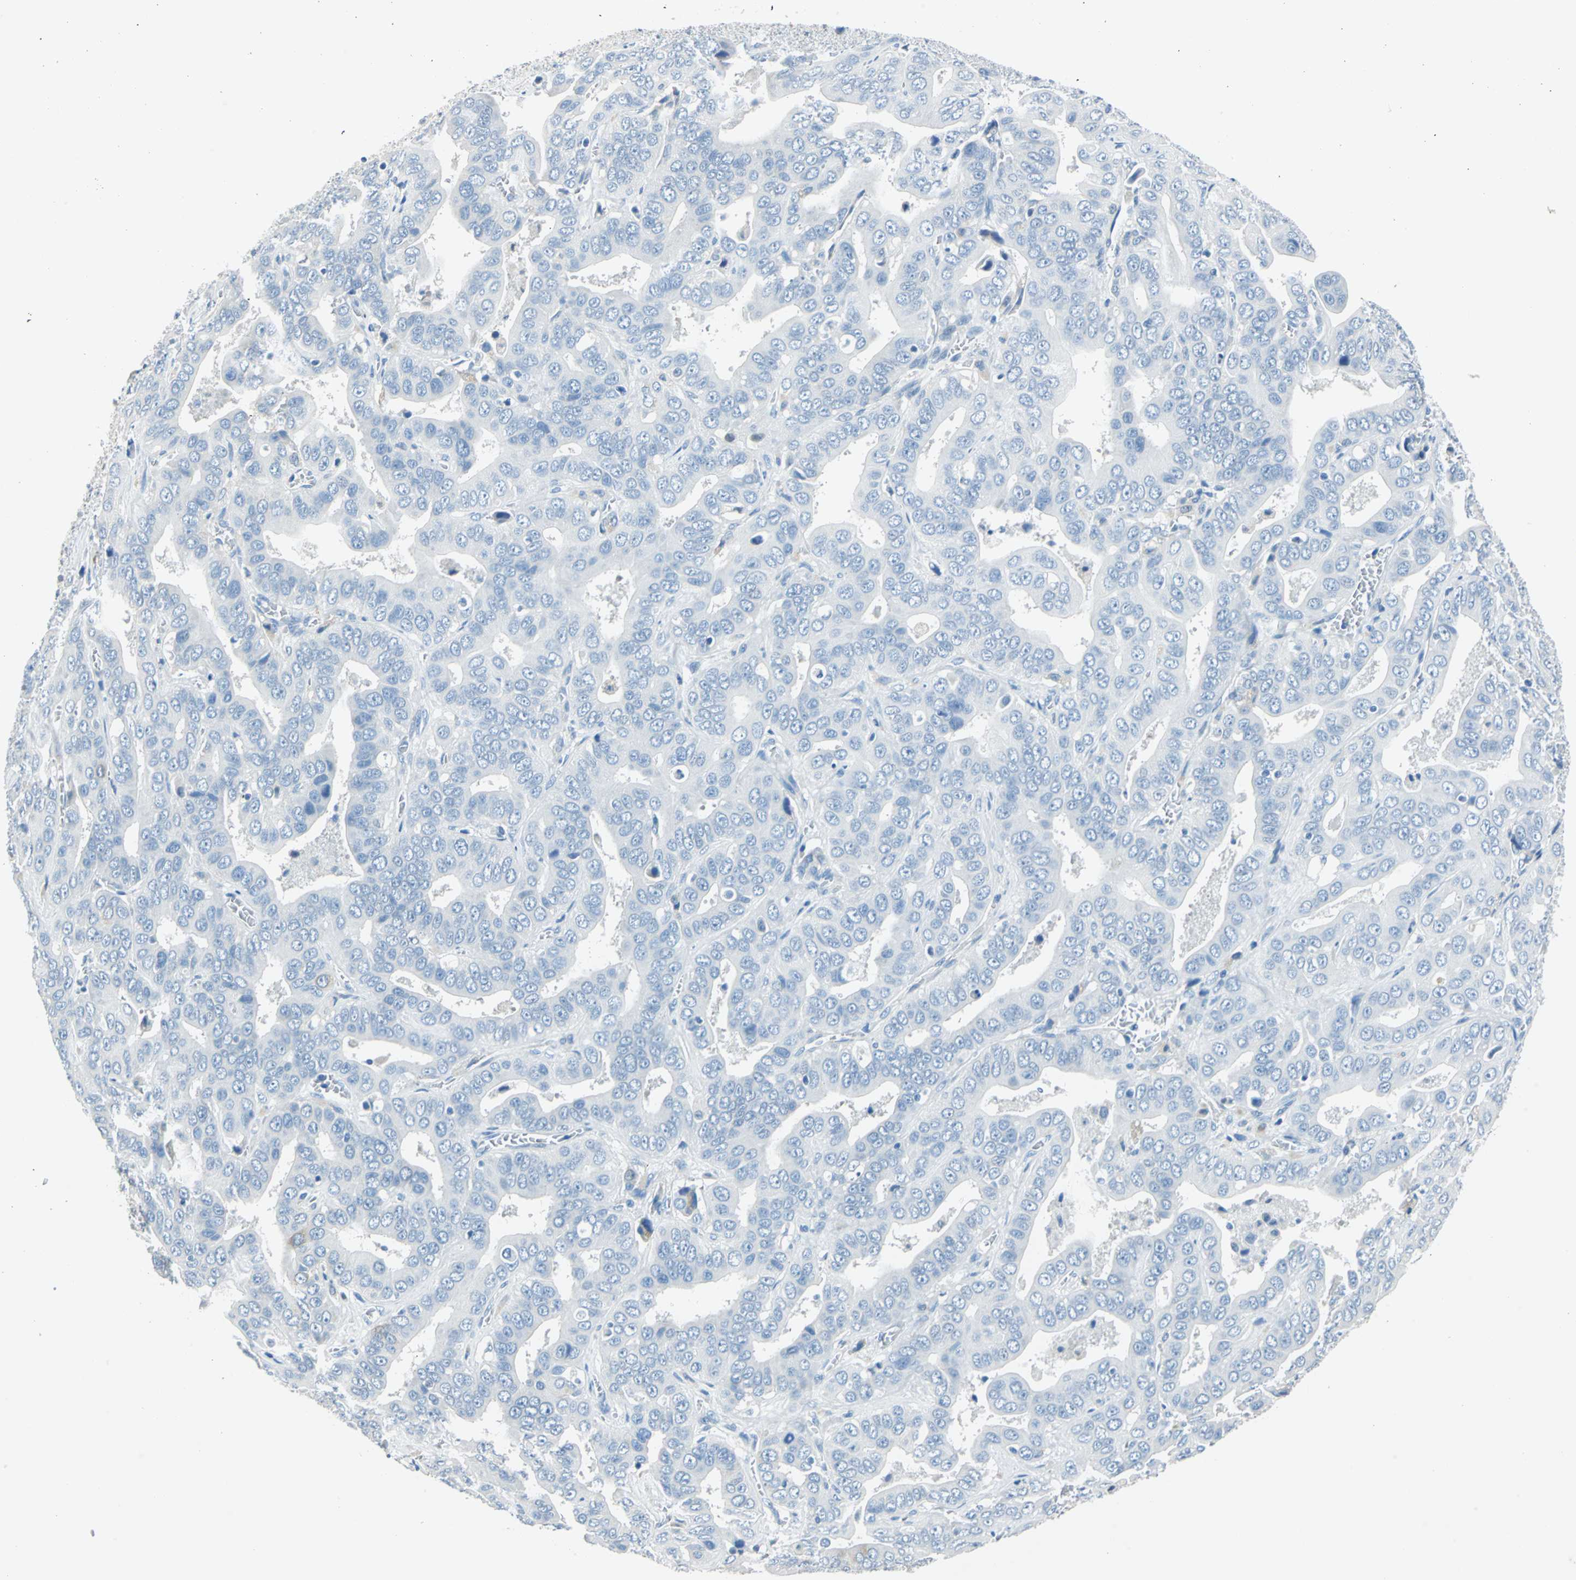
{"staining": {"intensity": "negative", "quantity": "none", "location": "none"}, "tissue": "liver cancer", "cell_type": "Tumor cells", "image_type": "cancer", "snomed": [{"axis": "morphology", "description": "Cholangiocarcinoma"}, {"axis": "topography", "description": "Liver"}], "caption": "Immunohistochemical staining of human cholangiocarcinoma (liver) demonstrates no significant staining in tumor cells.", "gene": "AKAP12", "patient": {"sex": "female", "age": 52}}